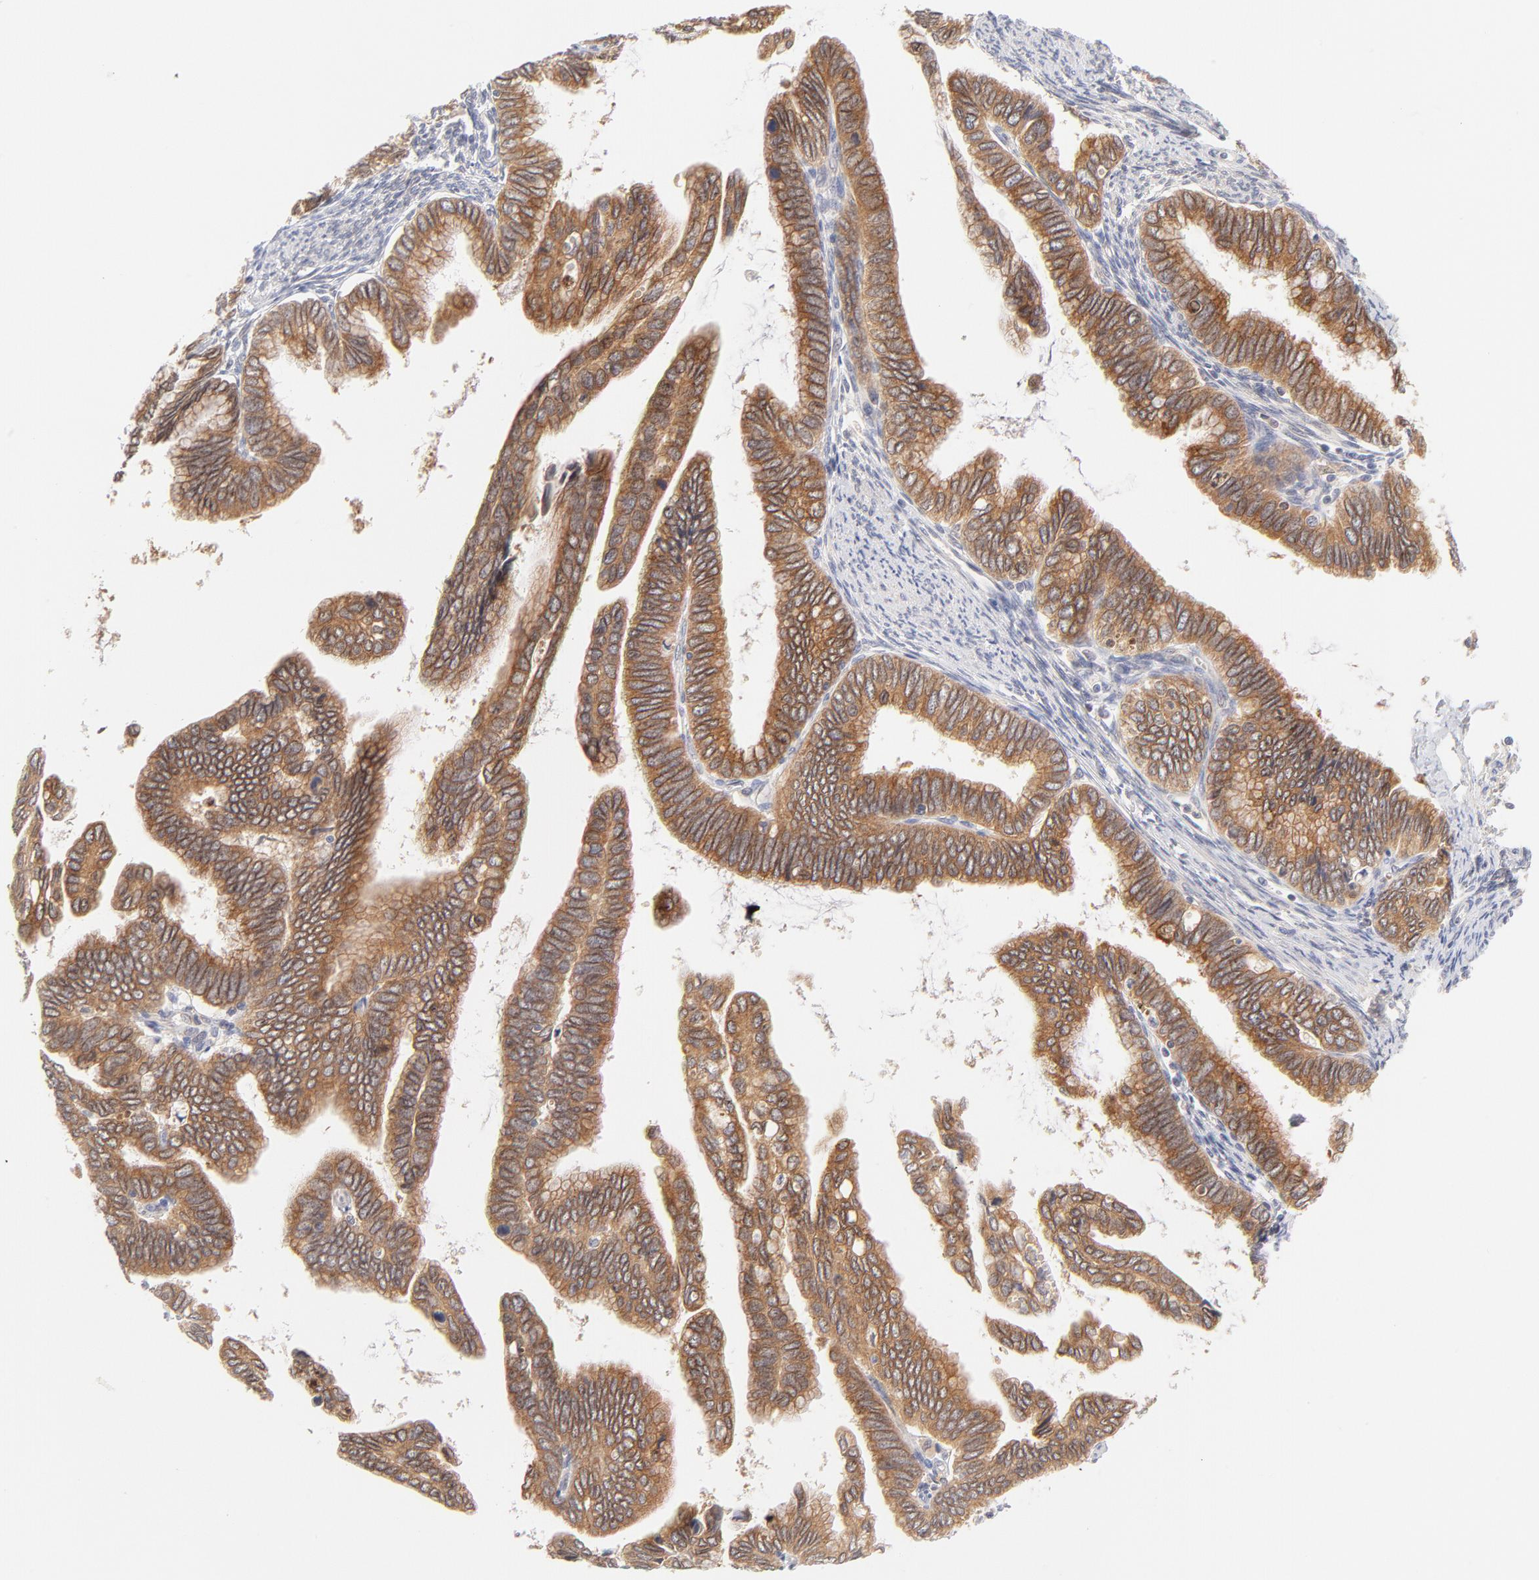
{"staining": {"intensity": "moderate", "quantity": ">75%", "location": "cytoplasmic/membranous"}, "tissue": "cervical cancer", "cell_type": "Tumor cells", "image_type": "cancer", "snomed": [{"axis": "morphology", "description": "Adenocarcinoma, NOS"}, {"axis": "topography", "description": "Cervix"}], "caption": "Immunohistochemical staining of cervical cancer demonstrates medium levels of moderate cytoplasmic/membranous expression in approximately >75% of tumor cells.", "gene": "RPS6KA1", "patient": {"sex": "female", "age": 49}}